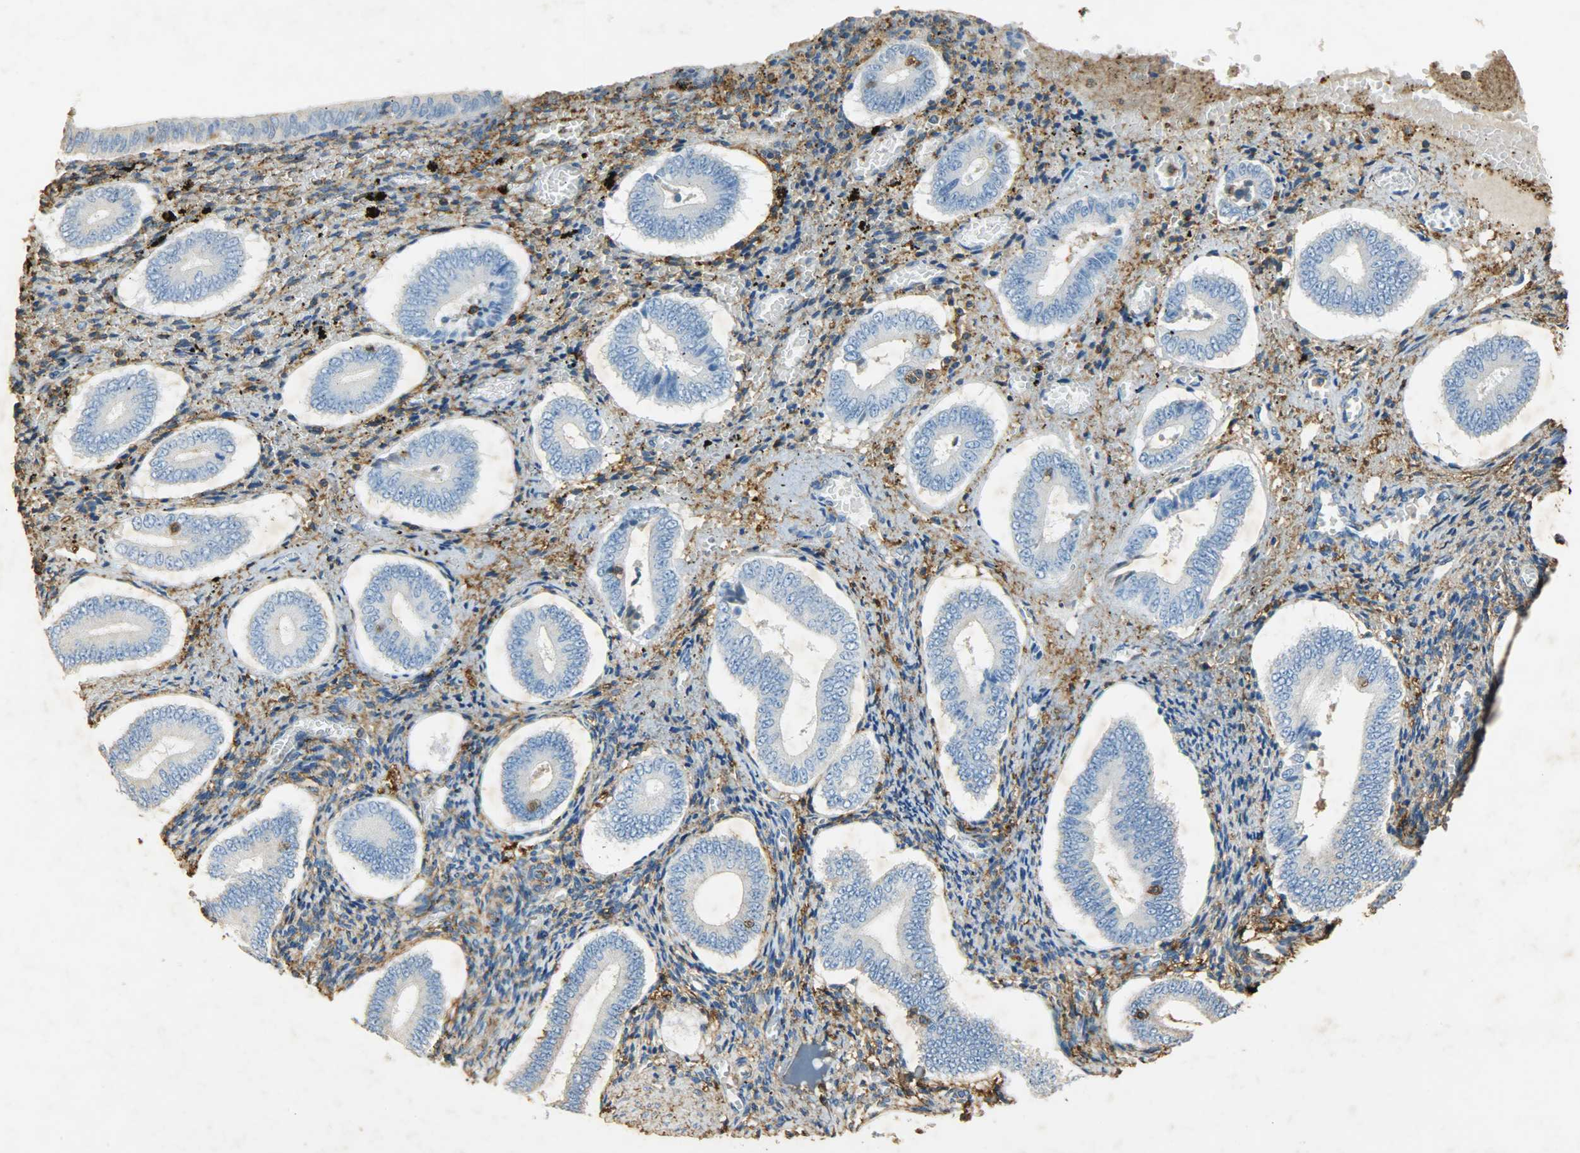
{"staining": {"intensity": "moderate", "quantity": ">75%", "location": "cytoplasmic/membranous"}, "tissue": "endometrium", "cell_type": "Cells in endometrial stroma", "image_type": "normal", "snomed": [{"axis": "morphology", "description": "Normal tissue, NOS"}, {"axis": "topography", "description": "Endometrium"}], "caption": "A medium amount of moderate cytoplasmic/membranous staining is identified in about >75% of cells in endometrial stroma in benign endometrium.", "gene": "ANXA6", "patient": {"sex": "female", "age": 42}}